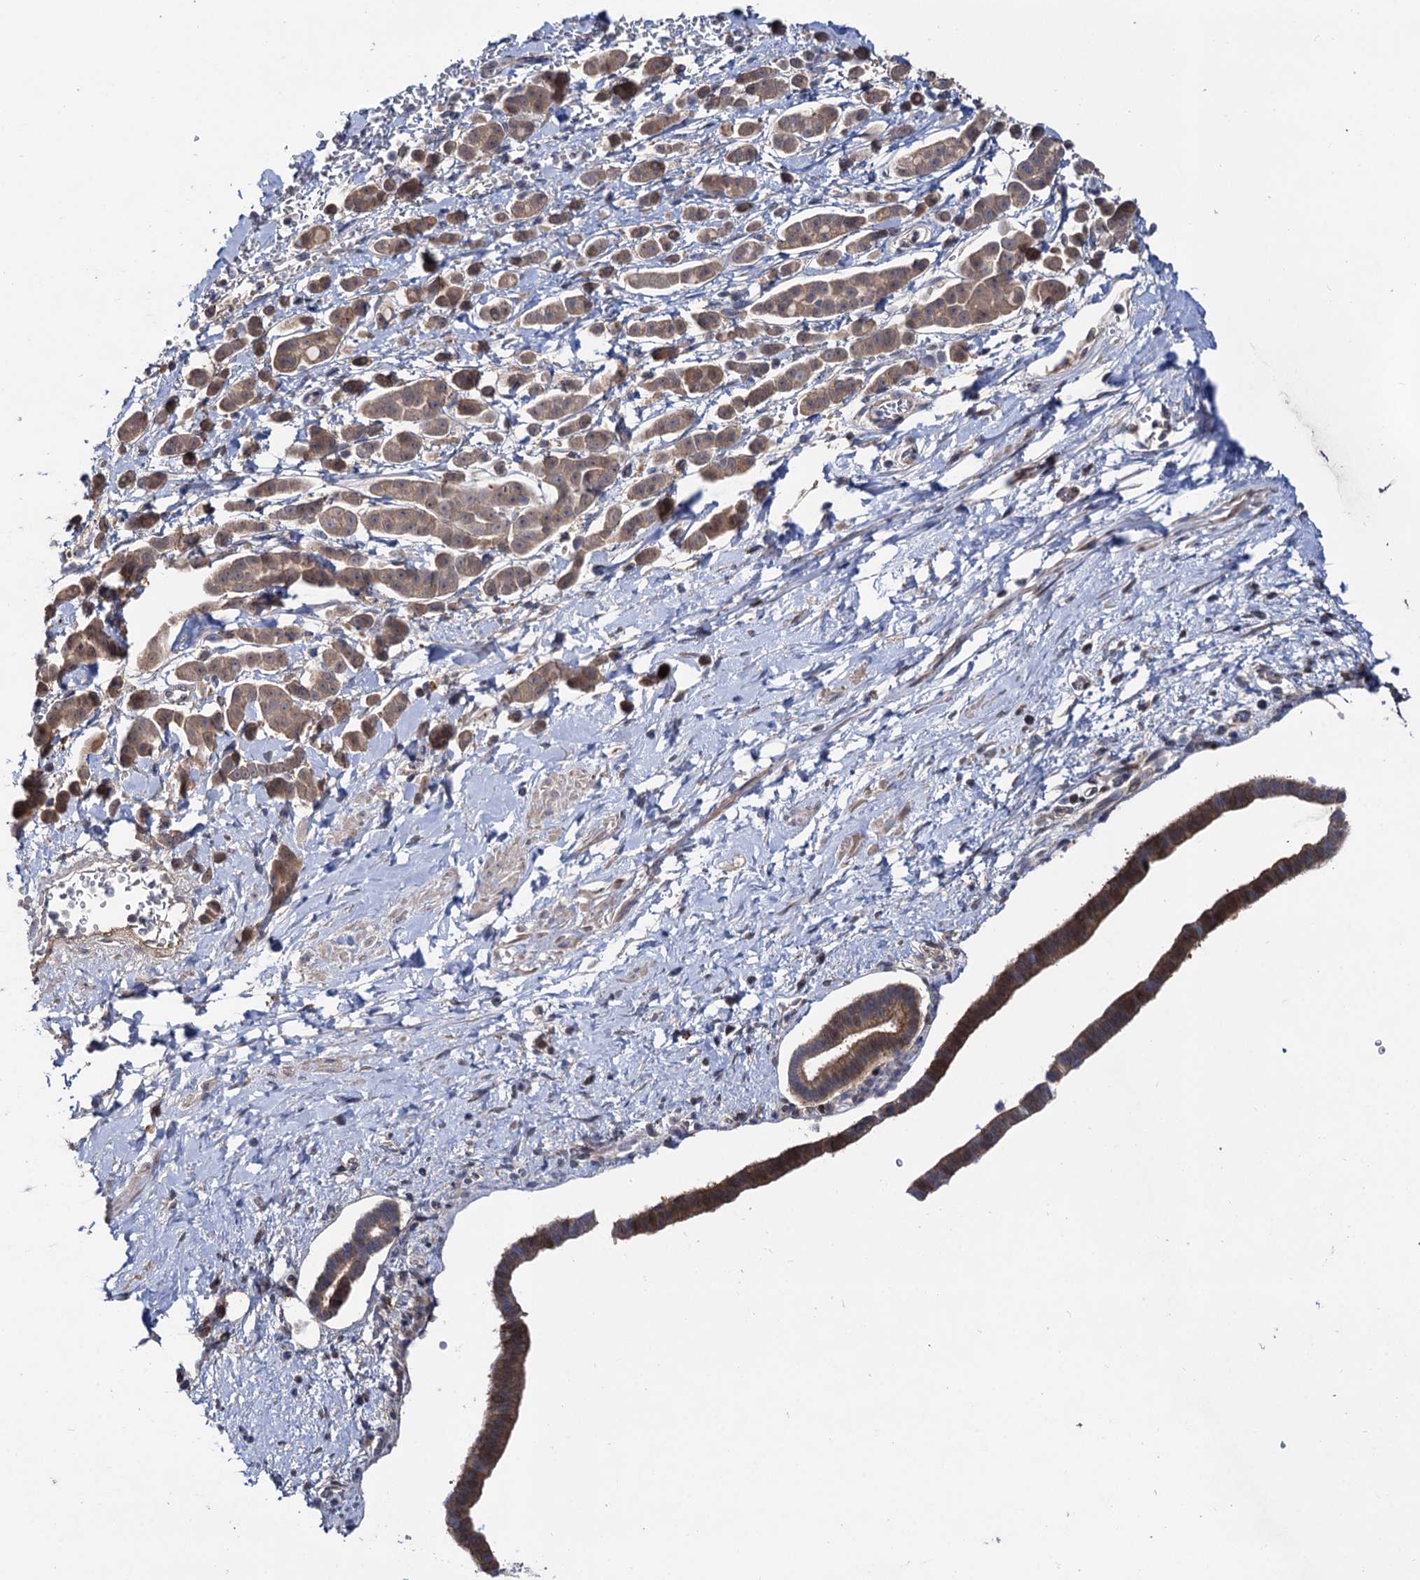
{"staining": {"intensity": "weak", "quantity": ">75%", "location": "cytoplasmic/membranous"}, "tissue": "pancreatic cancer", "cell_type": "Tumor cells", "image_type": "cancer", "snomed": [{"axis": "morphology", "description": "Normal tissue, NOS"}, {"axis": "morphology", "description": "Adenocarcinoma, NOS"}, {"axis": "topography", "description": "Pancreas"}], "caption": "A histopathology image of human pancreatic cancer stained for a protein exhibits weak cytoplasmic/membranous brown staining in tumor cells.", "gene": "SELENOP", "patient": {"sex": "female", "age": 64}}